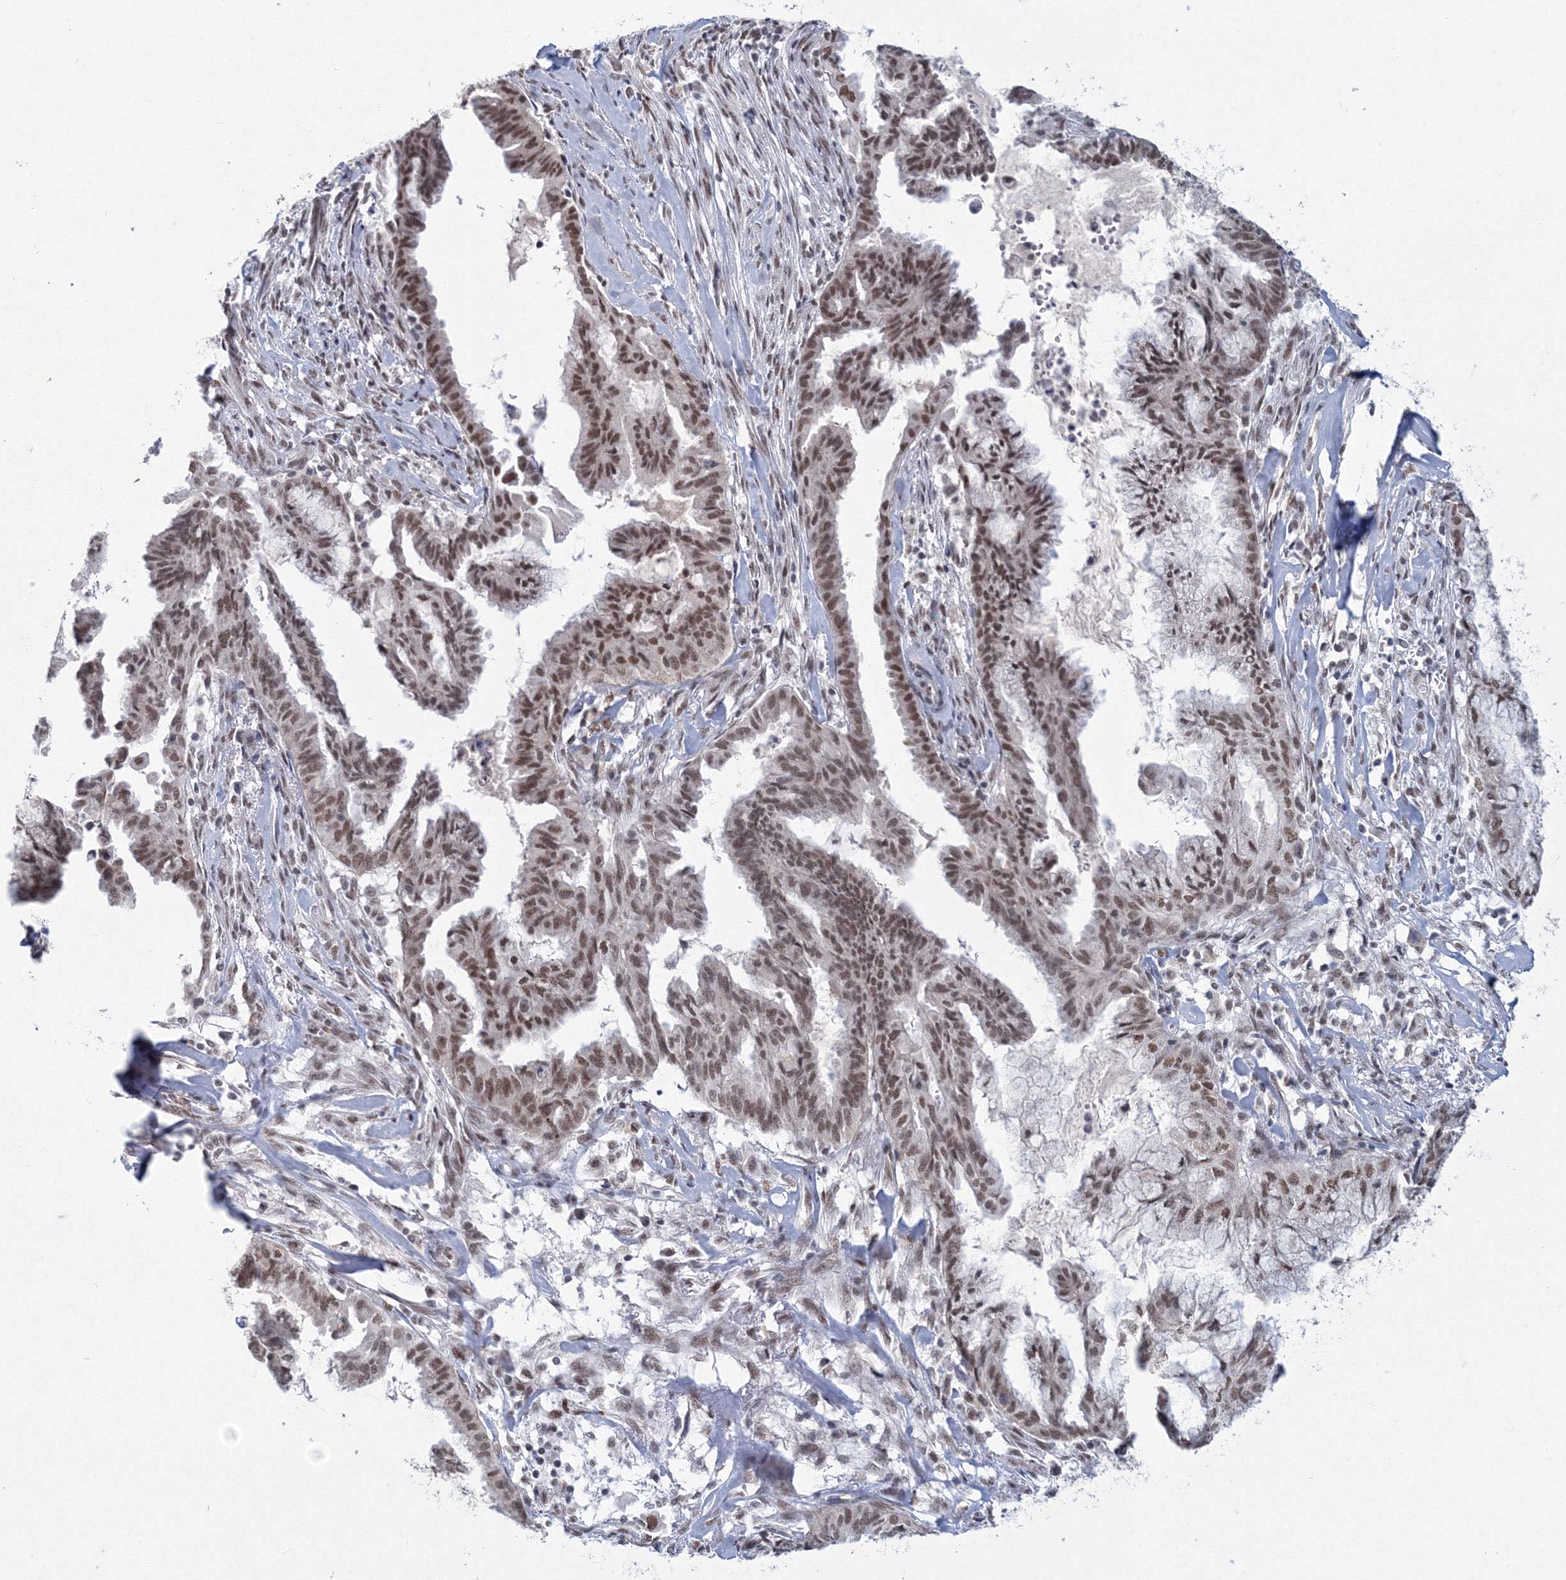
{"staining": {"intensity": "moderate", "quantity": ">75%", "location": "nuclear"}, "tissue": "endometrial cancer", "cell_type": "Tumor cells", "image_type": "cancer", "snomed": [{"axis": "morphology", "description": "Adenocarcinoma, NOS"}, {"axis": "topography", "description": "Endometrium"}], "caption": "This photomicrograph displays immunohistochemistry (IHC) staining of endometrial adenocarcinoma, with medium moderate nuclear positivity in approximately >75% of tumor cells.", "gene": "SF3B6", "patient": {"sex": "female", "age": 86}}